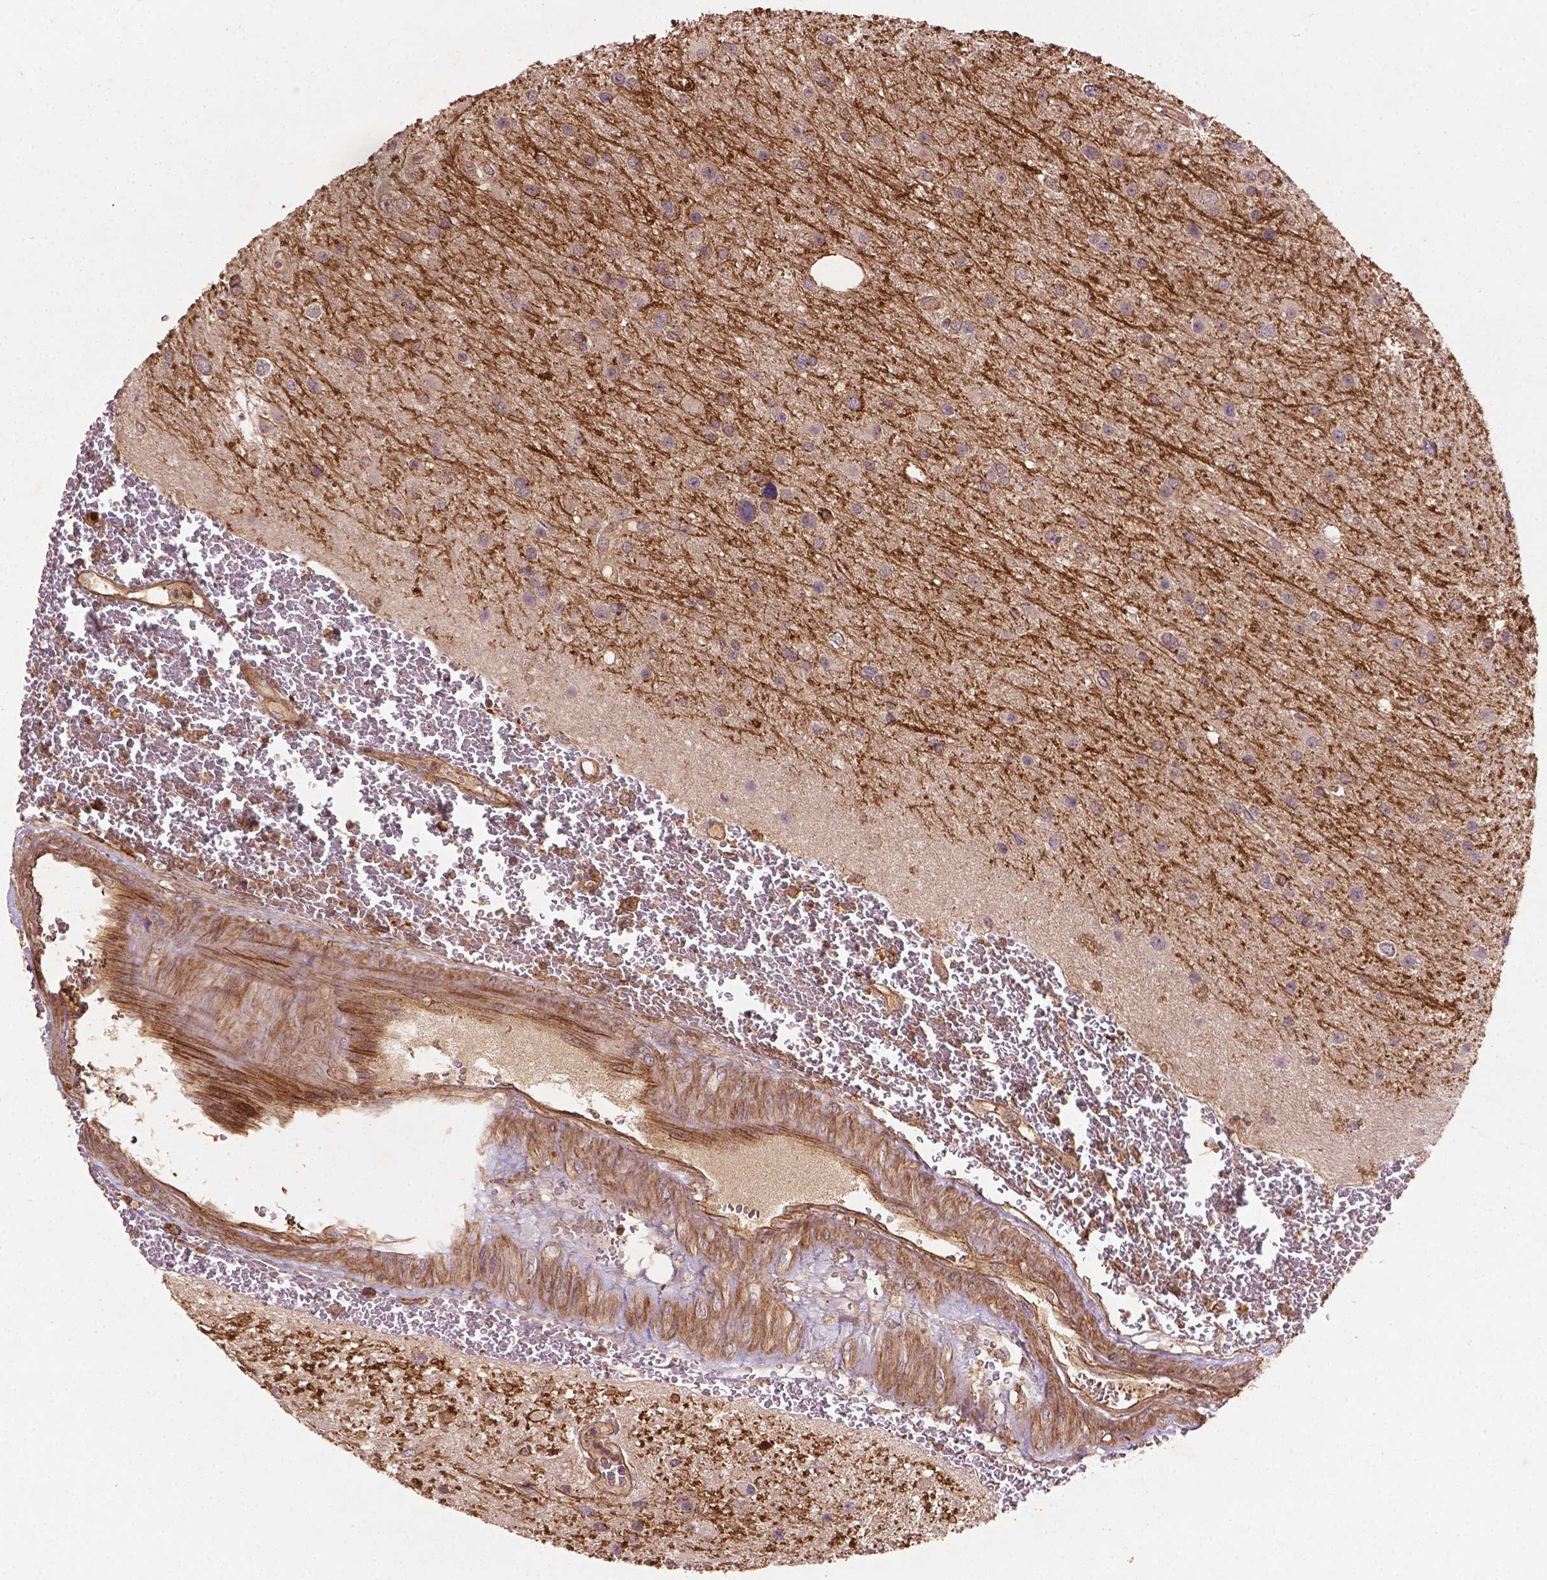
{"staining": {"intensity": "negative", "quantity": "none", "location": "none"}, "tissue": "glioma", "cell_type": "Tumor cells", "image_type": "cancer", "snomed": [{"axis": "morphology", "description": "Glioma, malignant, Low grade"}, {"axis": "topography", "description": "Brain"}], "caption": "Tumor cells are negative for protein expression in human glioma. (Immunohistochemistry (ihc), brightfield microscopy, high magnification).", "gene": "ZMYND19", "patient": {"sex": "female", "age": 32}}